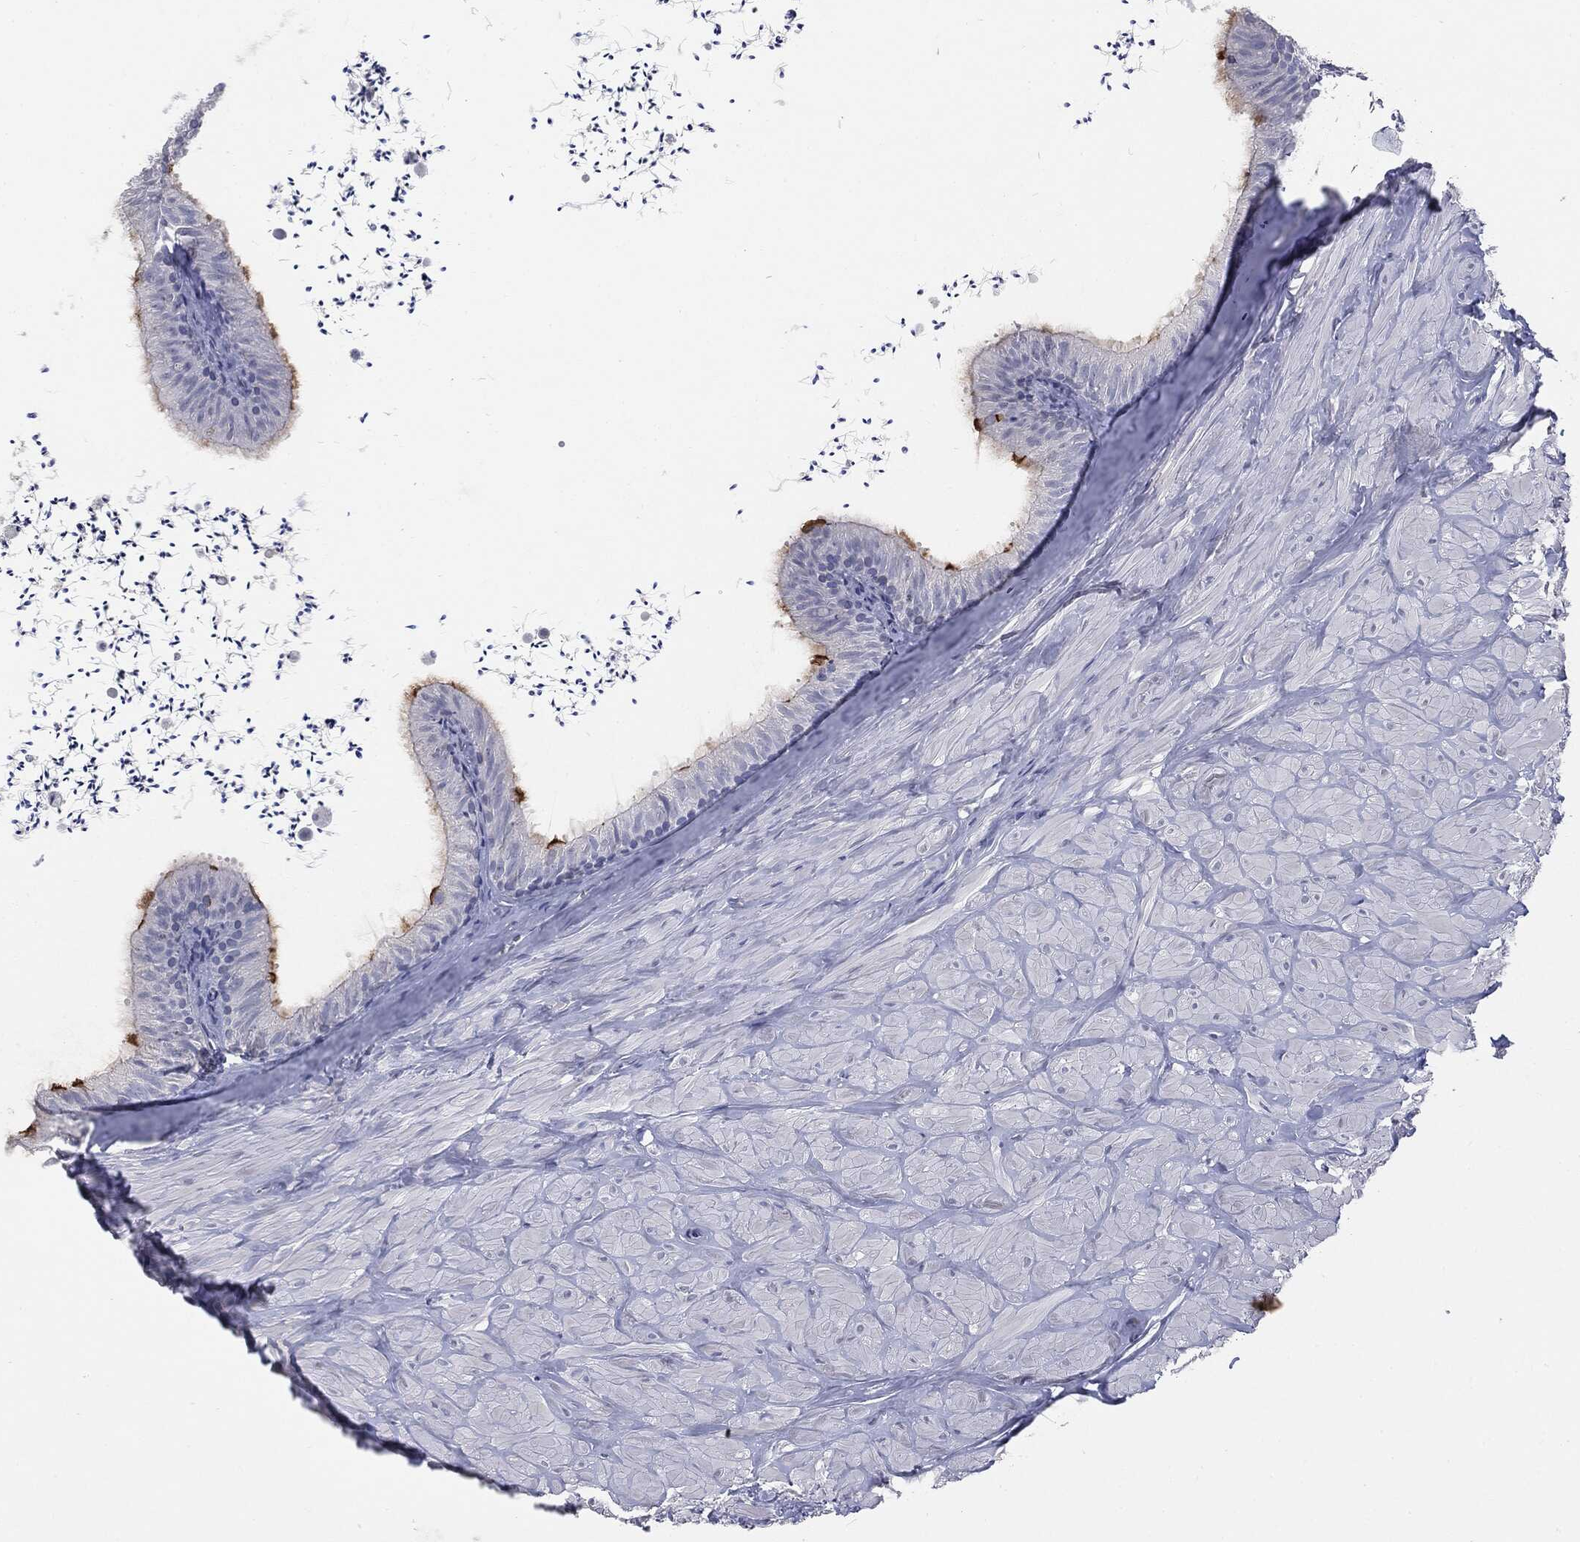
{"staining": {"intensity": "moderate", "quantity": "<25%", "location": "cytoplasmic/membranous"}, "tissue": "epididymis", "cell_type": "Glandular cells", "image_type": "normal", "snomed": [{"axis": "morphology", "description": "Normal tissue, NOS"}, {"axis": "topography", "description": "Epididymis"}], "caption": "A brown stain highlights moderate cytoplasmic/membranous positivity of a protein in glandular cells of unremarkable human epididymis. Using DAB (brown) and hematoxylin (blue) stains, captured at high magnification using brightfield microscopy.", "gene": "MUC1", "patient": {"sex": "male", "age": 32}}